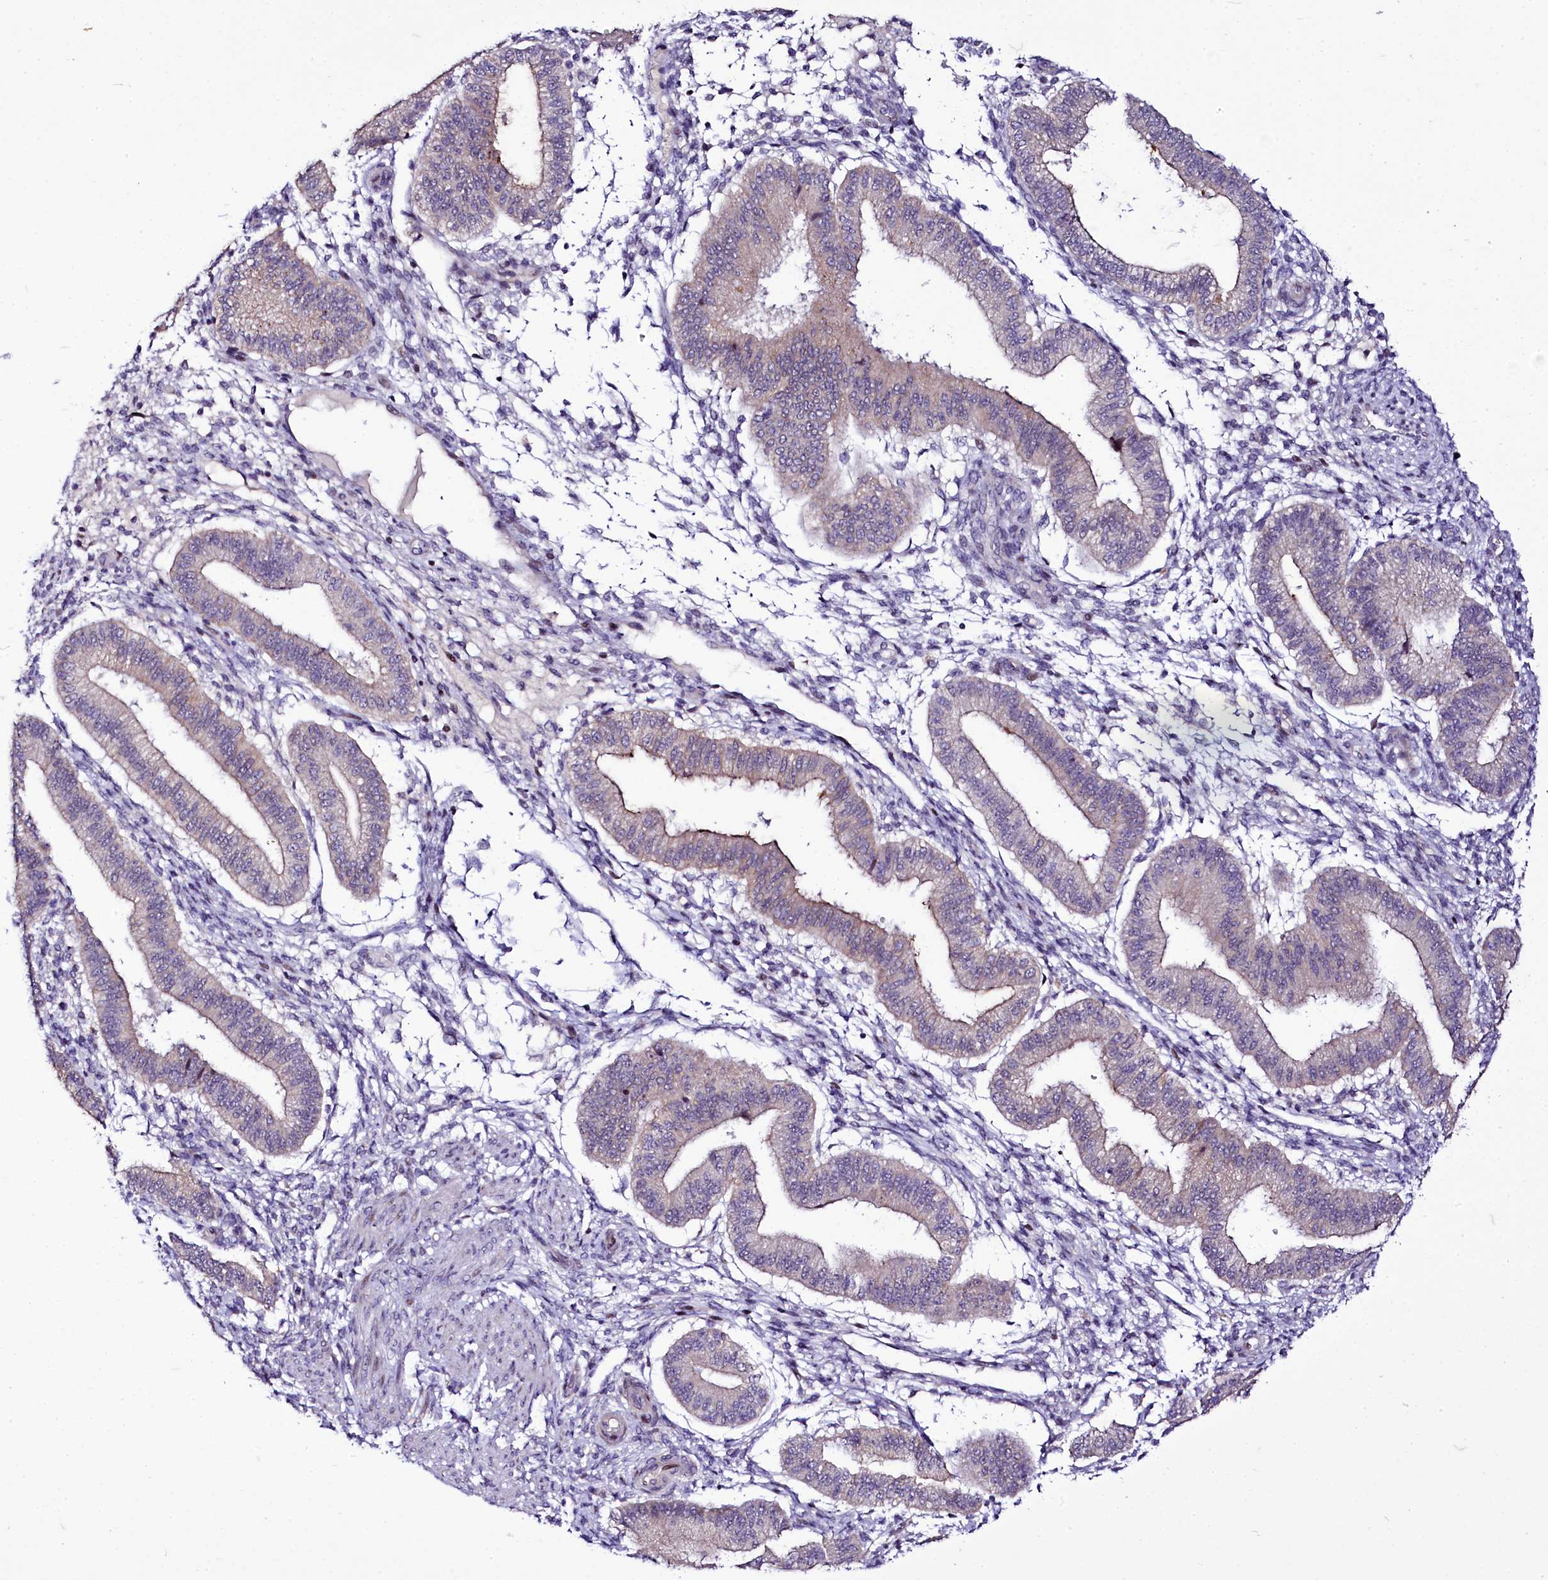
{"staining": {"intensity": "negative", "quantity": "none", "location": "none"}, "tissue": "endometrium", "cell_type": "Cells in endometrial stroma", "image_type": "normal", "snomed": [{"axis": "morphology", "description": "Normal tissue, NOS"}, {"axis": "topography", "description": "Endometrium"}], "caption": "An IHC micrograph of unremarkable endometrium is shown. There is no staining in cells in endometrial stroma of endometrium.", "gene": "ZC3H12C", "patient": {"sex": "female", "age": 39}}